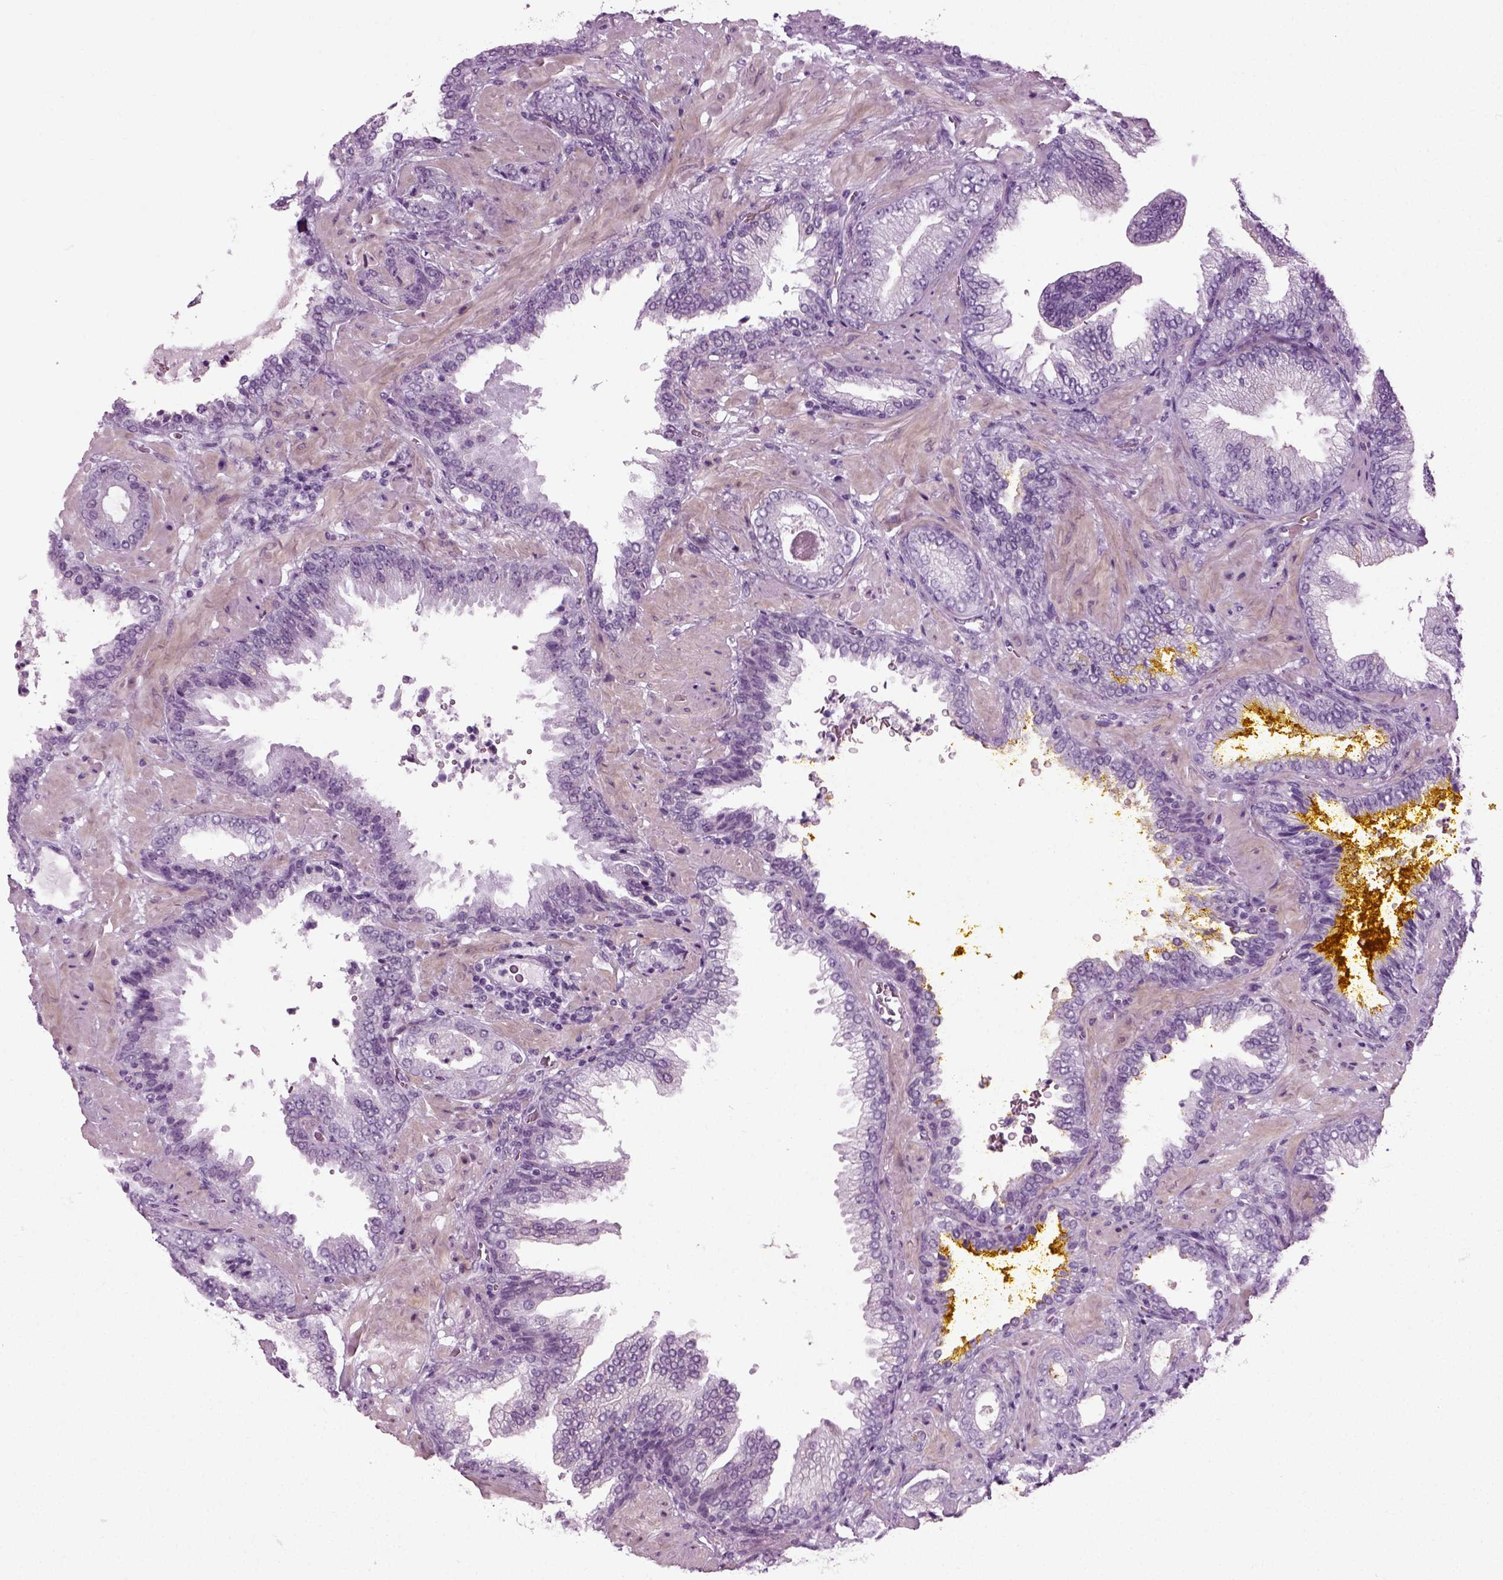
{"staining": {"intensity": "negative", "quantity": "none", "location": "none"}, "tissue": "prostate cancer", "cell_type": "Tumor cells", "image_type": "cancer", "snomed": [{"axis": "morphology", "description": "Adenocarcinoma, Low grade"}, {"axis": "topography", "description": "Prostate"}], "caption": "The micrograph demonstrates no staining of tumor cells in adenocarcinoma (low-grade) (prostate).", "gene": "ZC2HC1C", "patient": {"sex": "male", "age": 68}}